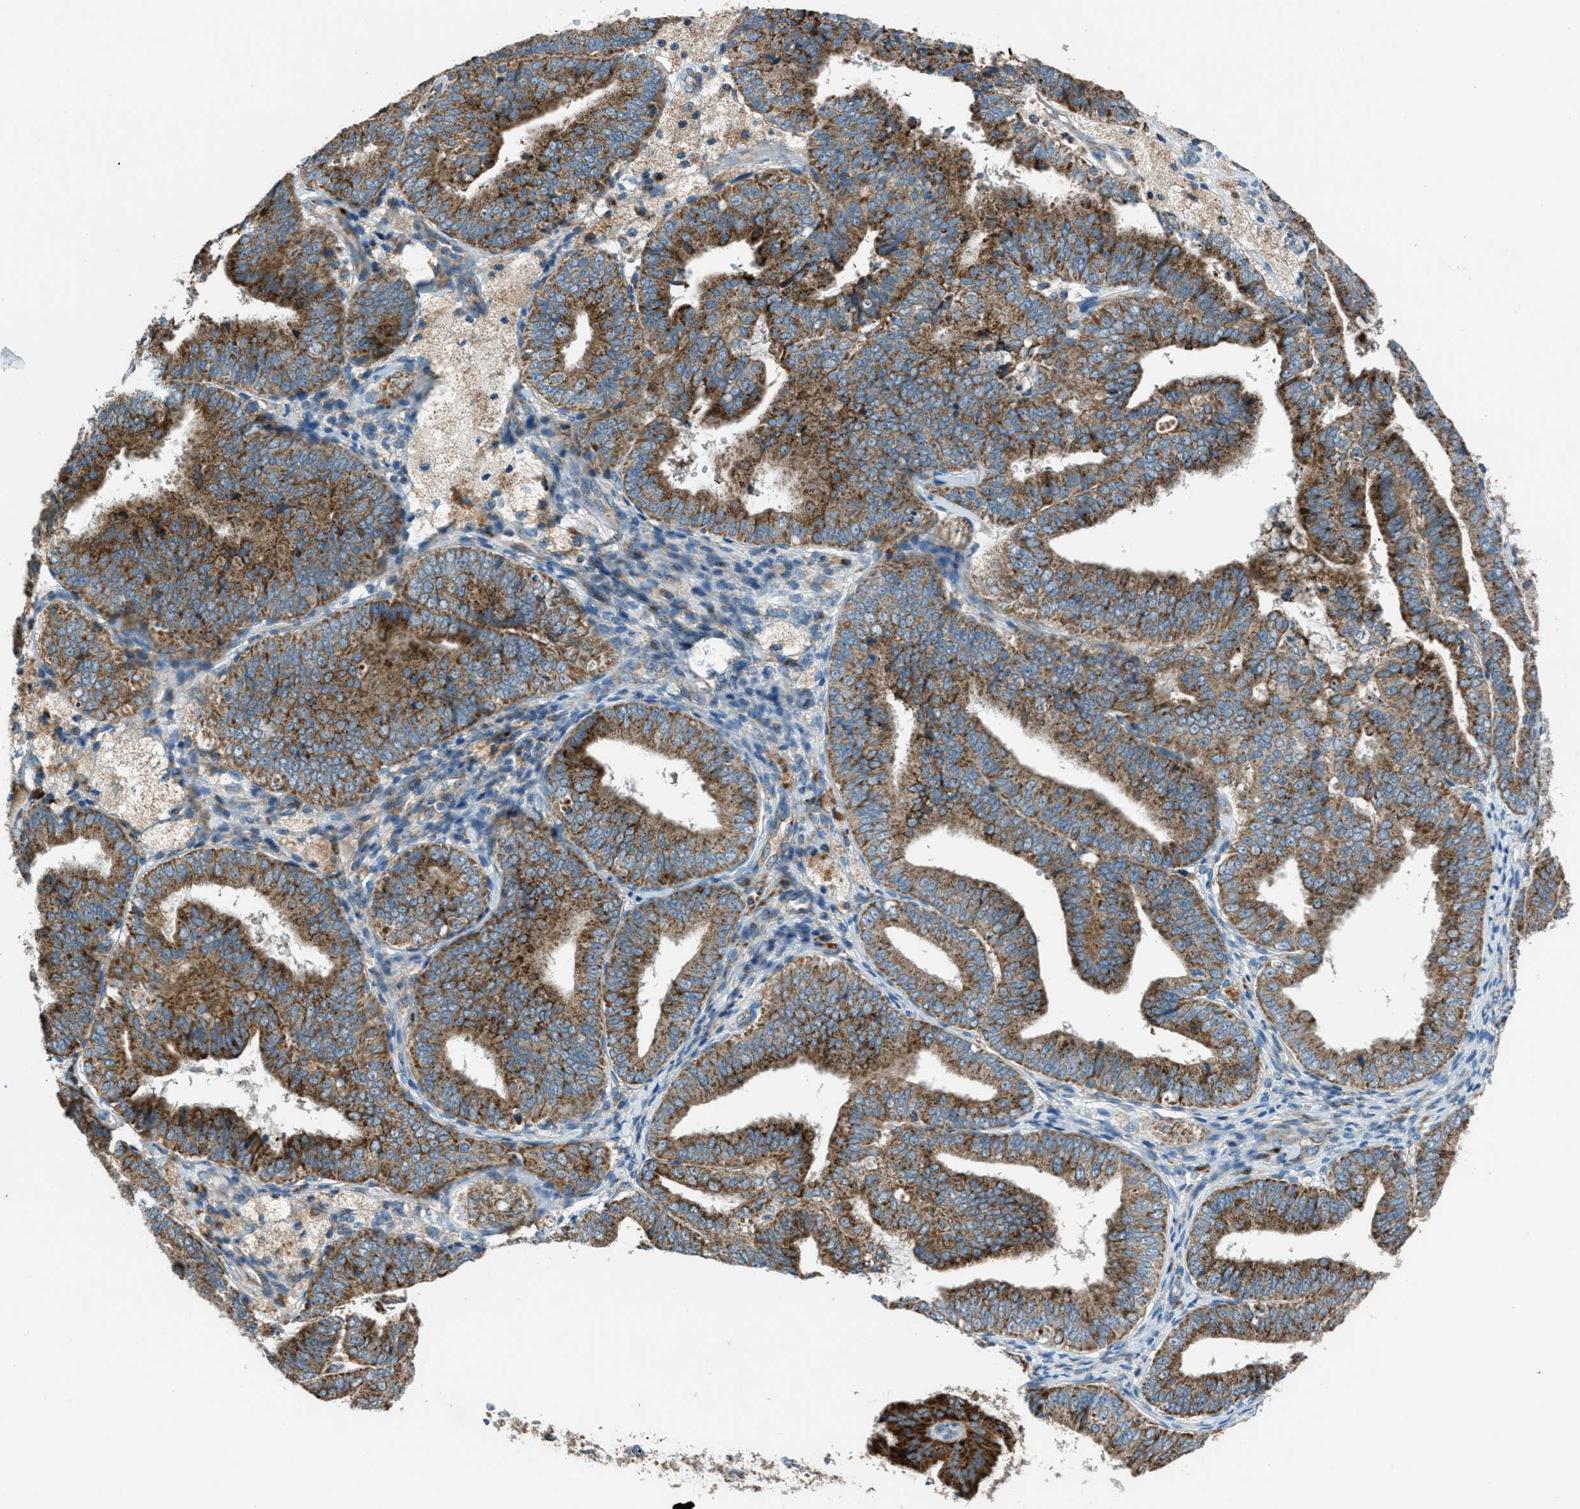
{"staining": {"intensity": "moderate", "quantity": ">75%", "location": "cytoplasmic/membranous"}, "tissue": "endometrial cancer", "cell_type": "Tumor cells", "image_type": "cancer", "snomed": [{"axis": "morphology", "description": "Adenocarcinoma, NOS"}, {"axis": "topography", "description": "Endometrium"}], "caption": "Brown immunohistochemical staining in human endometrial cancer reveals moderate cytoplasmic/membranous positivity in about >75% of tumor cells.", "gene": "BCKDK", "patient": {"sex": "female", "age": 63}}